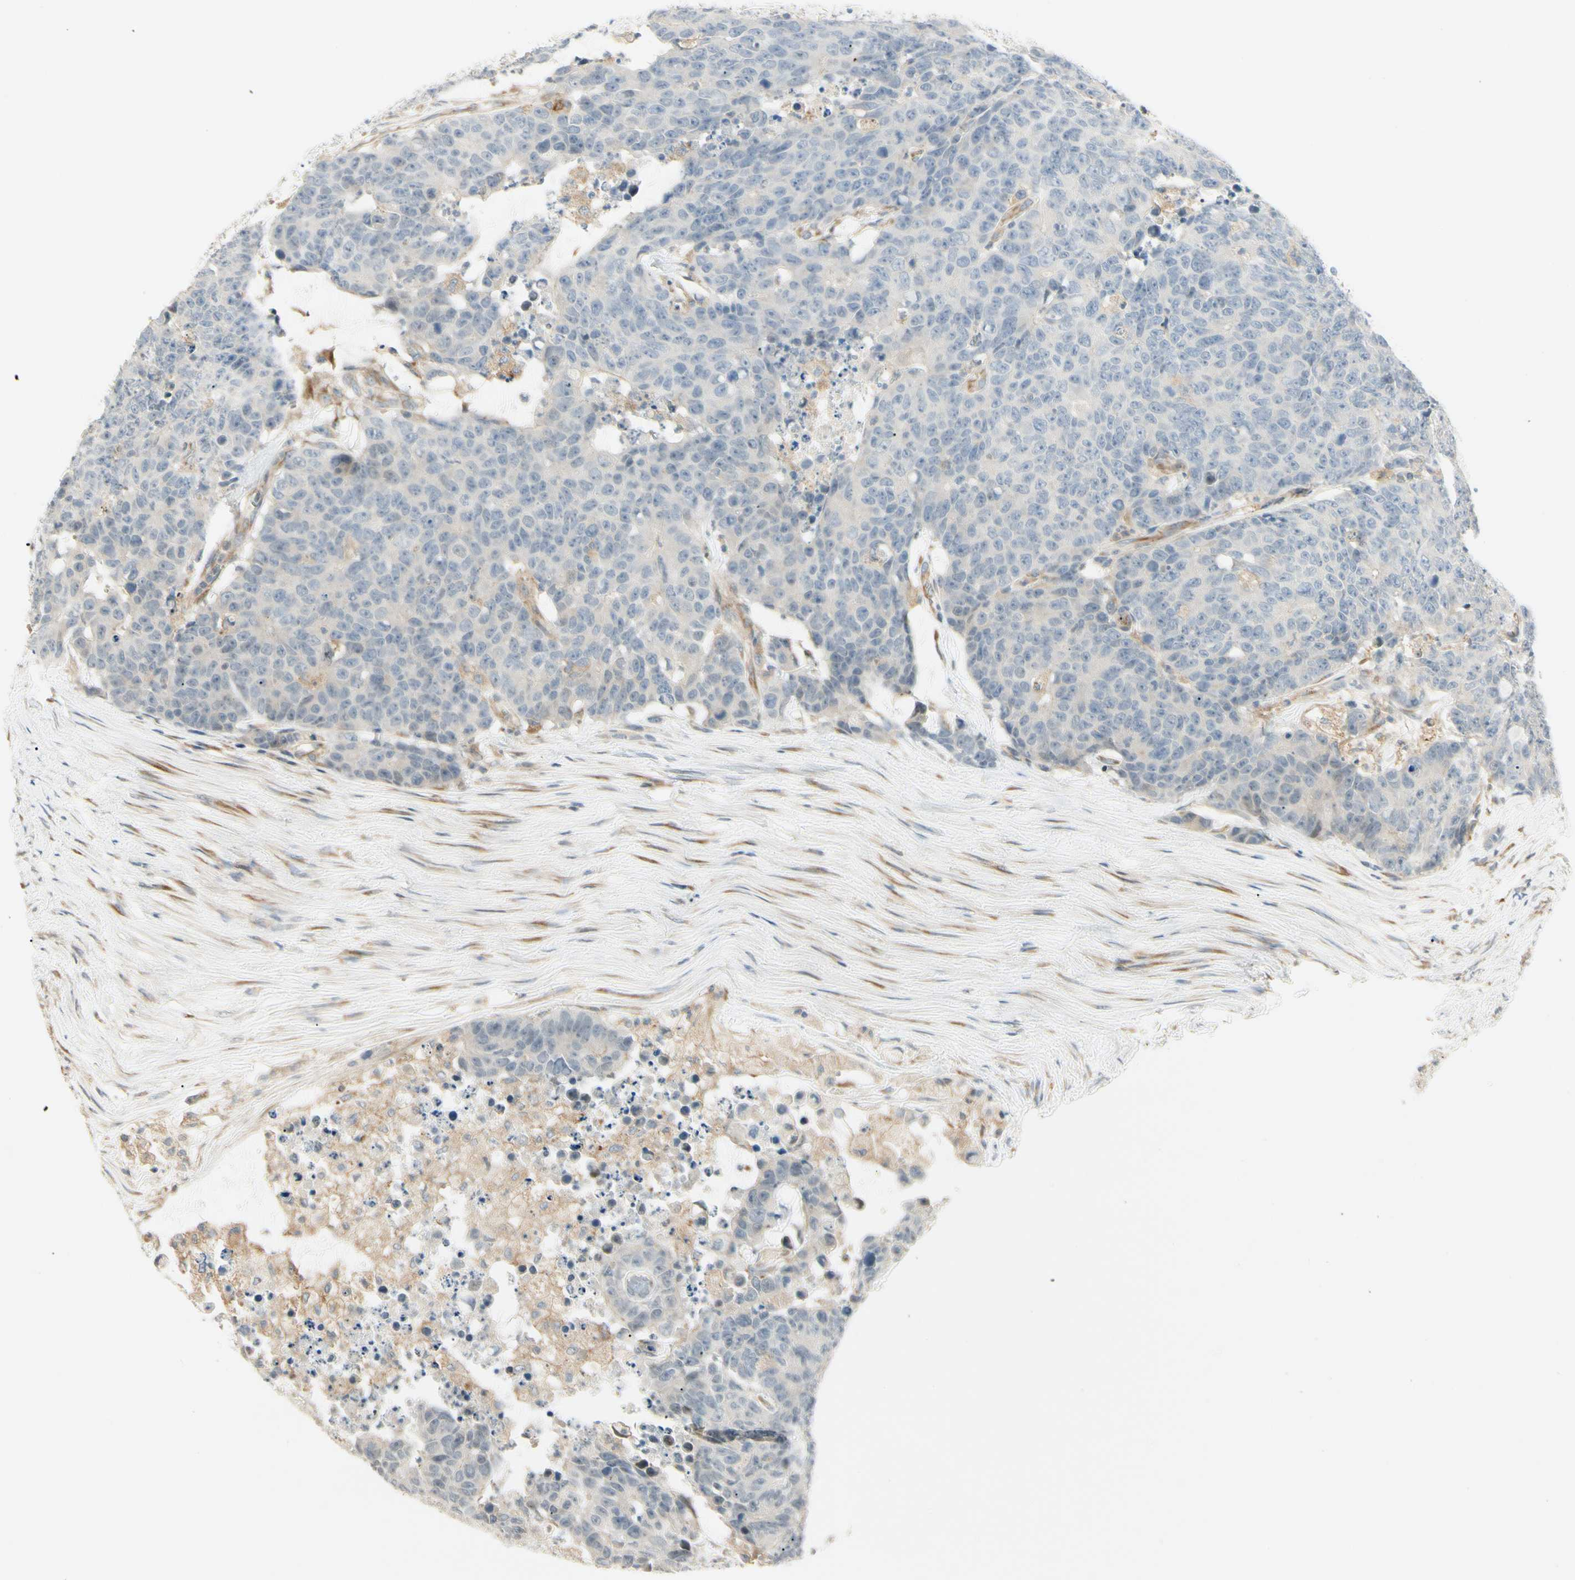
{"staining": {"intensity": "negative", "quantity": "none", "location": "none"}, "tissue": "colorectal cancer", "cell_type": "Tumor cells", "image_type": "cancer", "snomed": [{"axis": "morphology", "description": "Adenocarcinoma, NOS"}, {"axis": "topography", "description": "Colon"}], "caption": "DAB (3,3'-diaminobenzidine) immunohistochemical staining of human colorectal cancer (adenocarcinoma) shows no significant expression in tumor cells. (Brightfield microscopy of DAB (3,3'-diaminobenzidine) immunohistochemistry at high magnification).", "gene": "FNDC3B", "patient": {"sex": "female", "age": 86}}